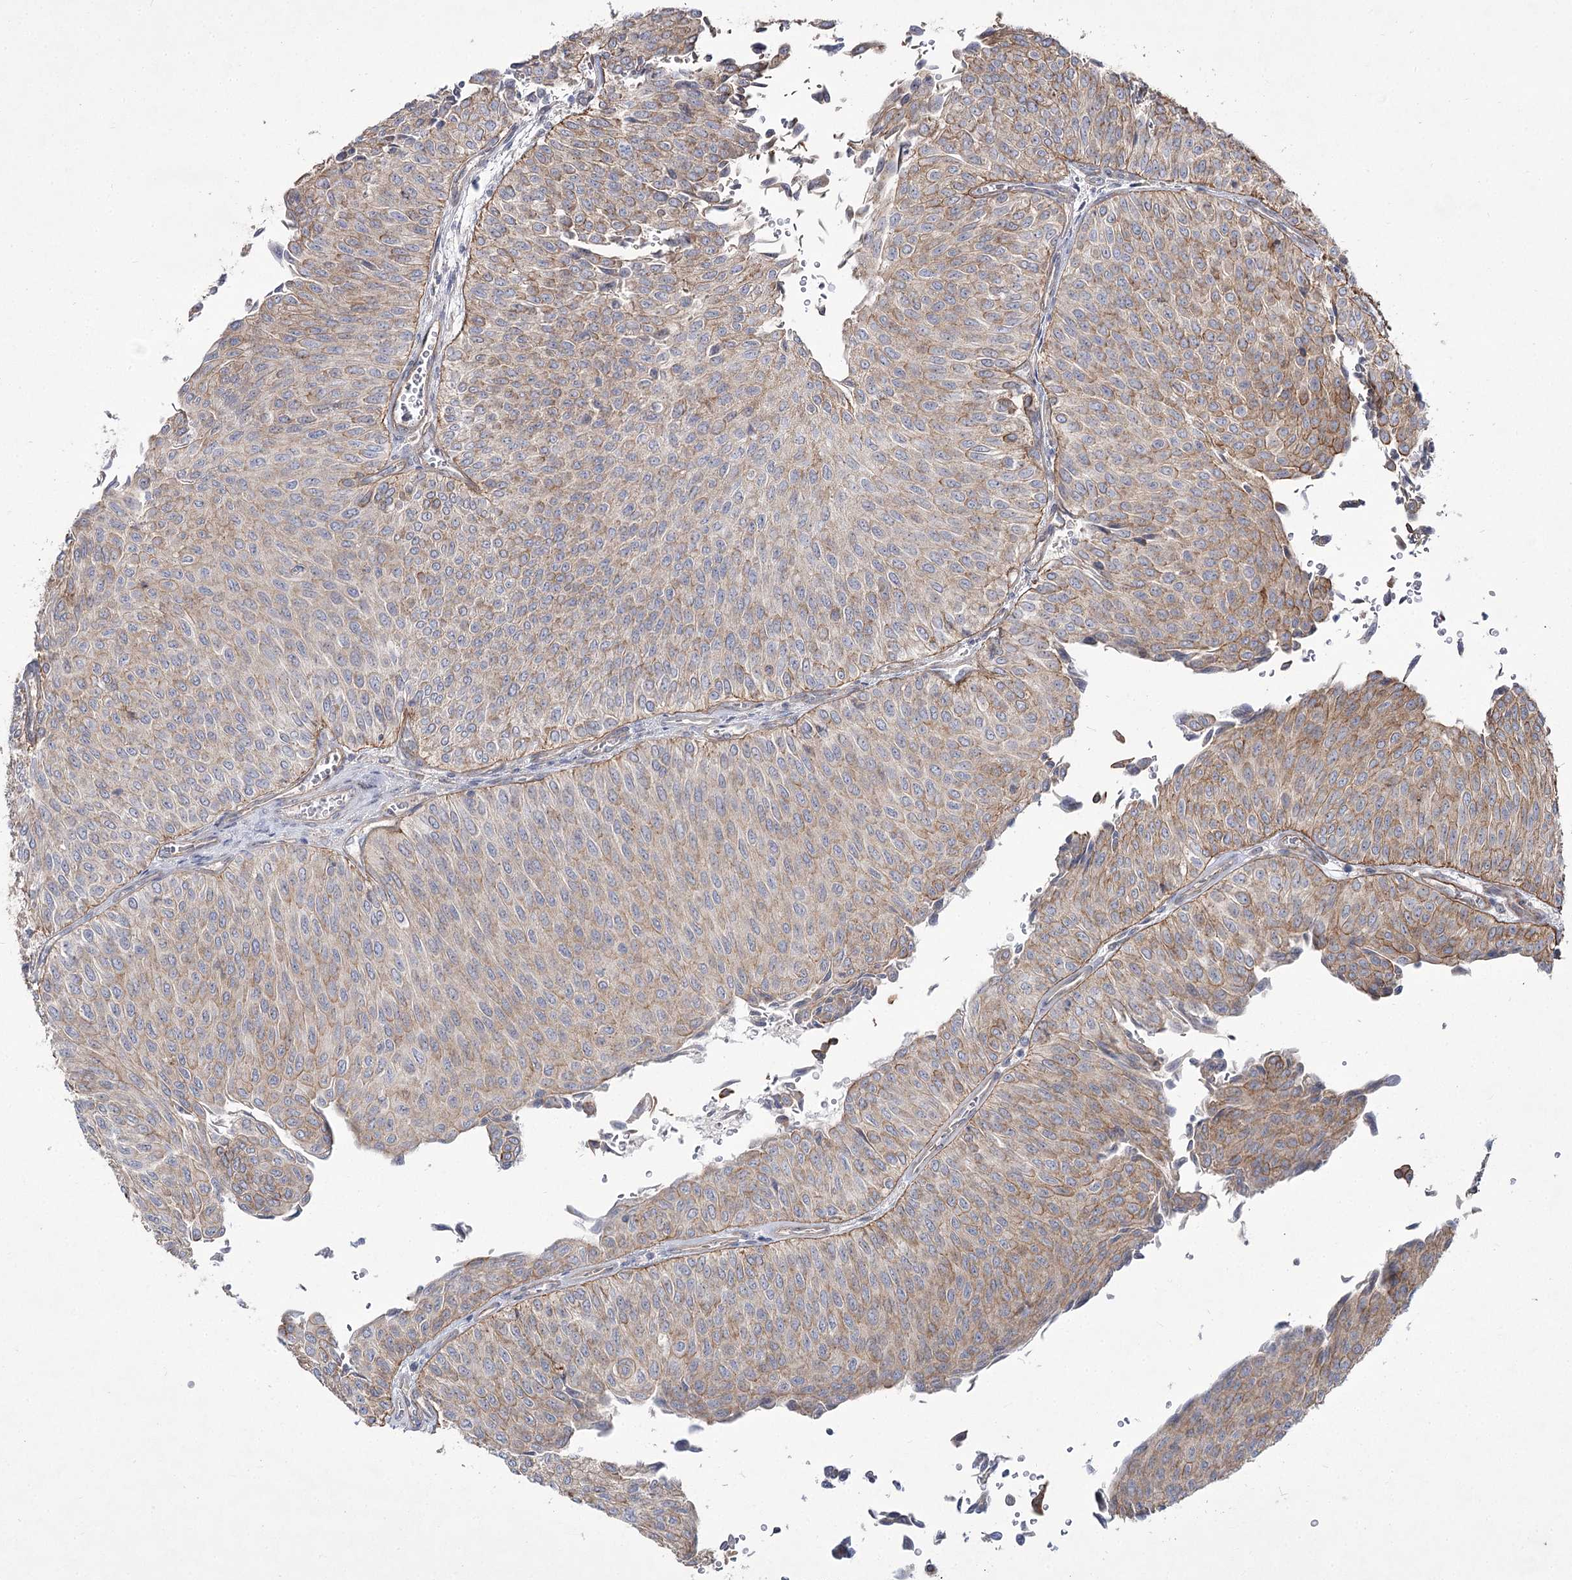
{"staining": {"intensity": "moderate", "quantity": "<25%", "location": "cytoplasmic/membranous"}, "tissue": "urothelial cancer", "cell_type": "Tumor cells", "image_type": "cancer", "snomed": [{"axis": "morphology", "description": "Urothelial carcinoma, Low grade"}, {"axis": "topography", "description": "Urinary bladder"}], "caption": "A high-resolution micrograph shows immunohistochemistry (IHC) staining of urothelial cancer, which demonstrates moderate cytoplasmic/membranous positivity in approximately <25% of tumor cells.", "gene": "SH3BP5L", "patient": {"sex": "male", "age": 78}}